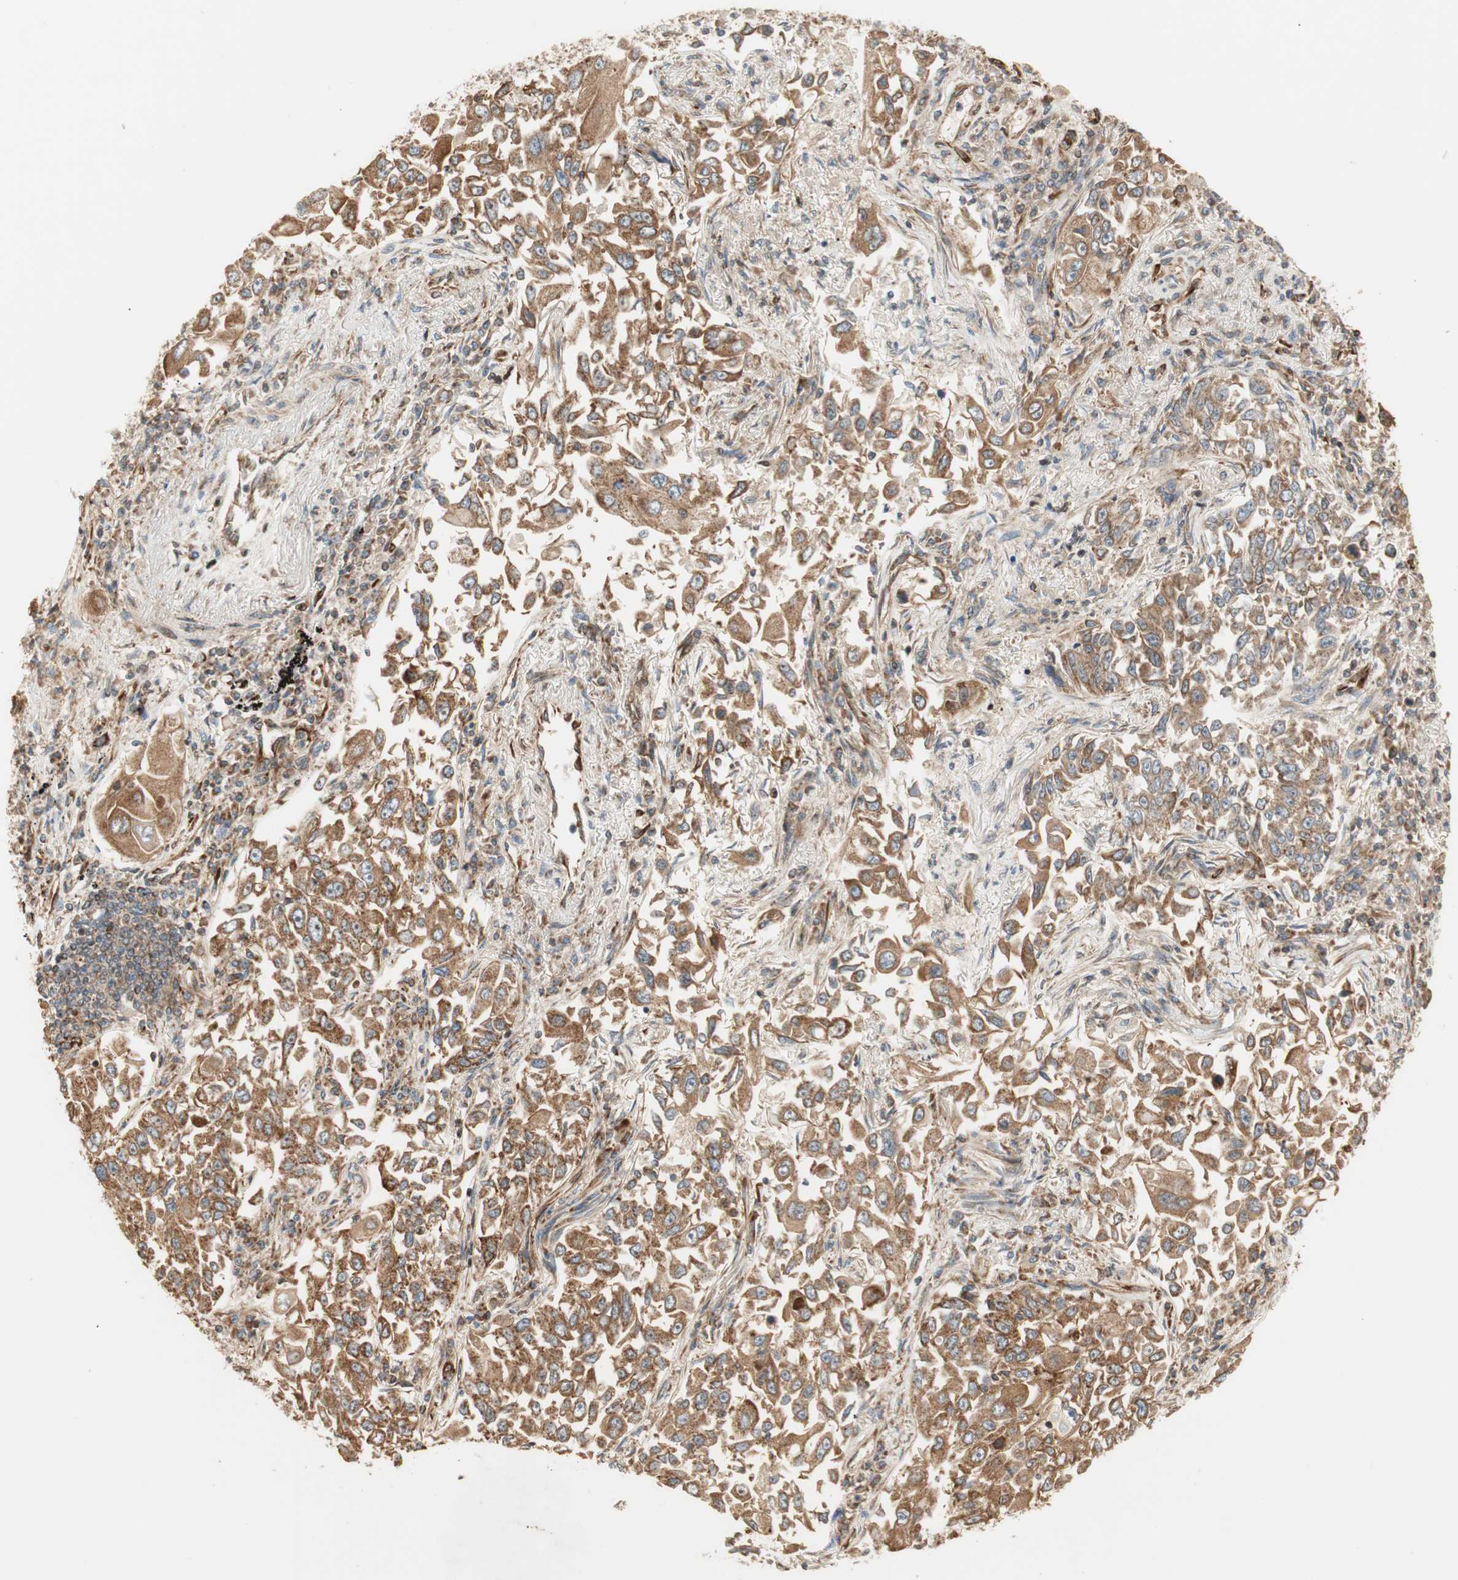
{"staining": {"intensity": "moderate", "quantity": ">75%", "location": "cytoplasmic/membranous"}, "tissue": "lung cancer", "cell_type": "Tumor cells", "image_type": "cancer", "snomed": [{"axis": "morphology", "description": "Adenocarcinoma, NOS"}, {"axis": "topography", "description": "Lung"}], "caption": "The immunohistochemical stain labels moderate cytoplasmic/membranous staining in tumor cells of lung adenocarcinoma tissue.", "gene": "CTTNBP2NL", "patient": {"sex": "male", "age": 84}}